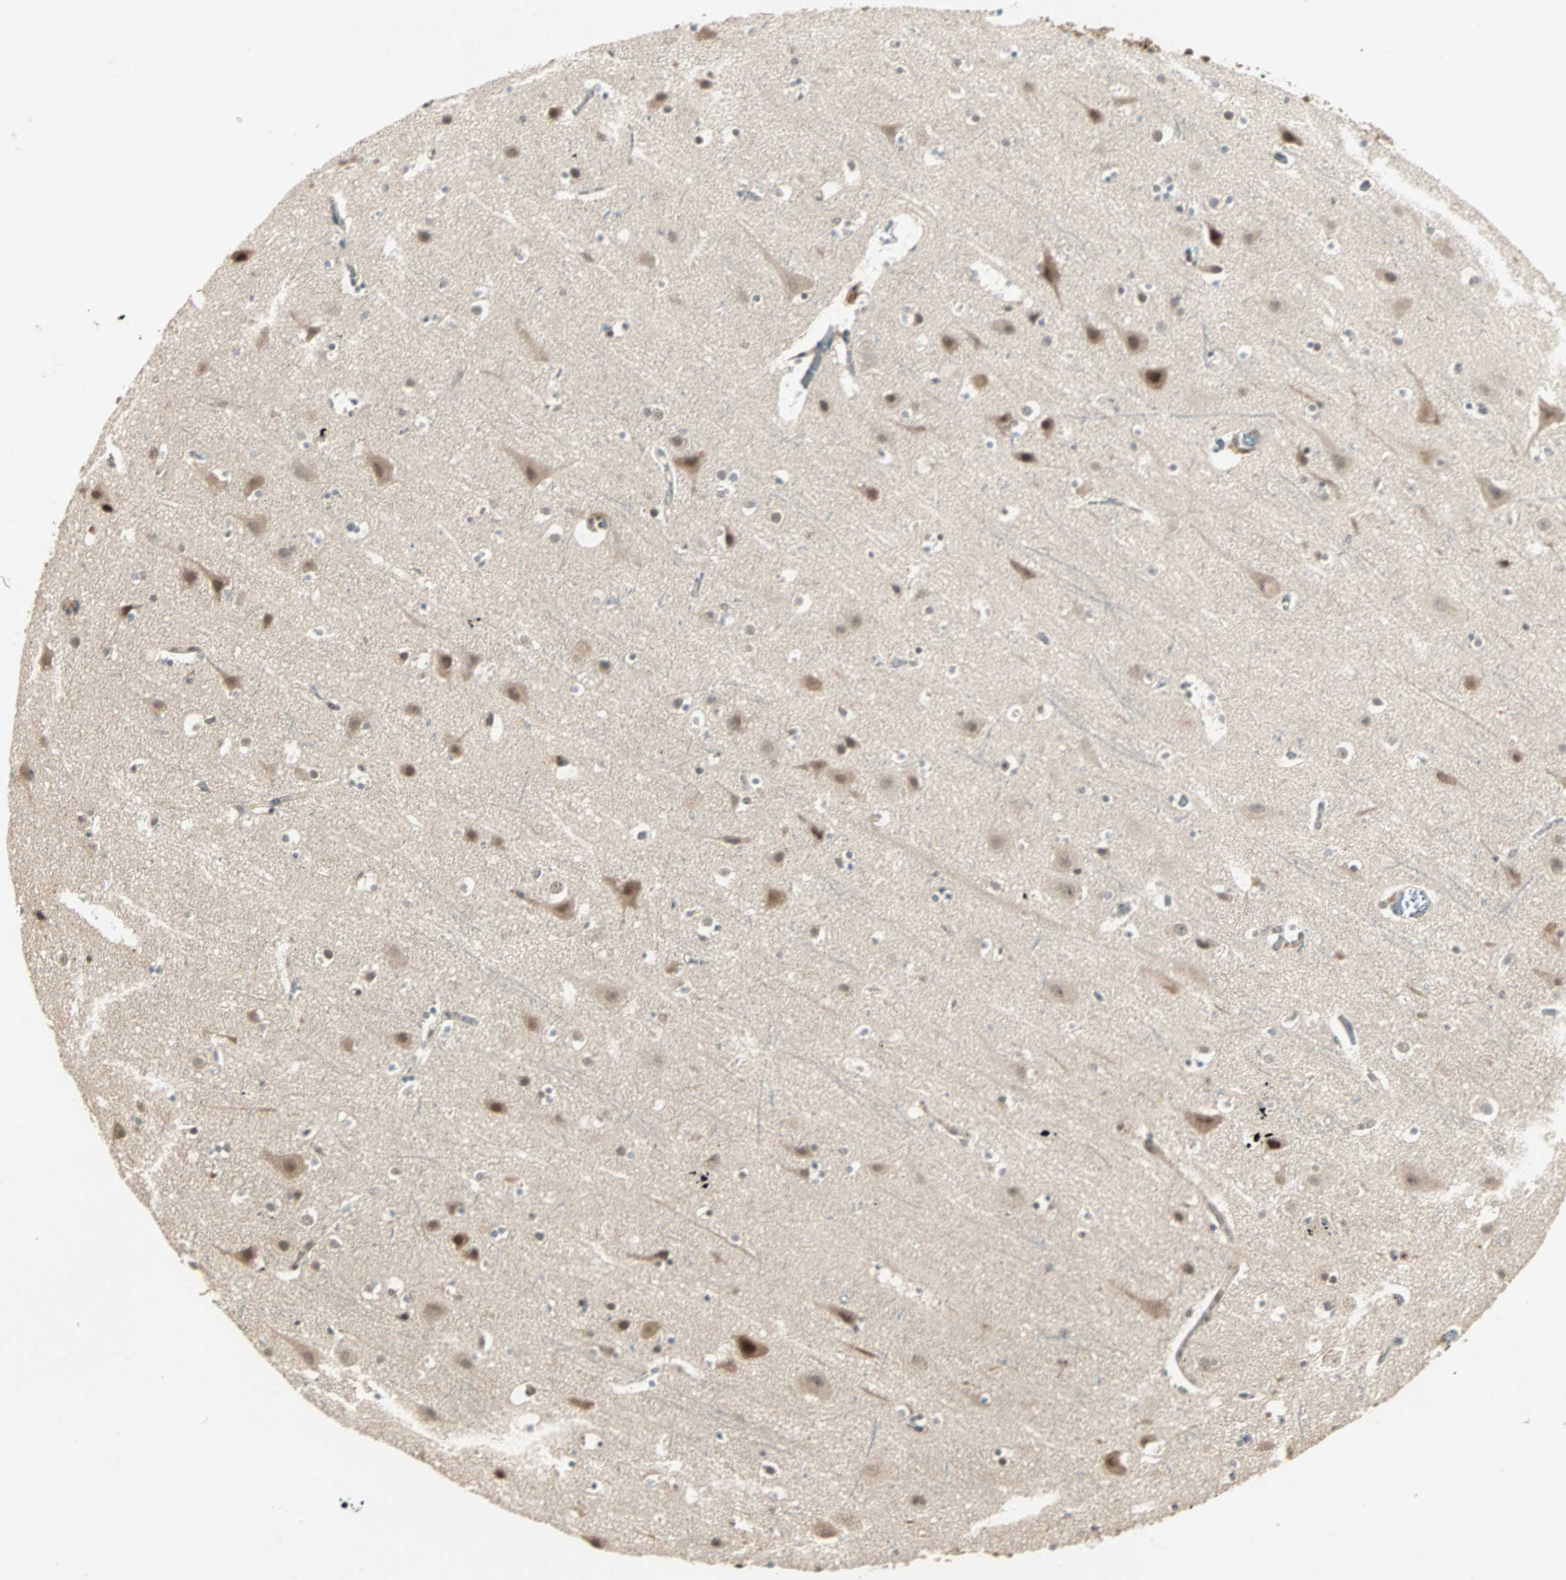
{"staining": {"intensity": "weak", "quantity": ">75%", "location": "cytoplasmic/membranous"}, "tissue": "cerebral cortex", "cell_type": "Endothelial cells", "image_type": "normal", "snomed": [{"axis": "morphology", "description": "Normal tissue, NOS"}, {"axis": "topography", "description": "Cerebral cortex"}], "caption": "This is a histology image of immunohistochemistry staining of benign cerebral cortex, which shows weak expression in the cytoplasmic/membranous of endothelial cells.", "gene": "ZNF701", "patient": {"sex": "male", "age": 45}}